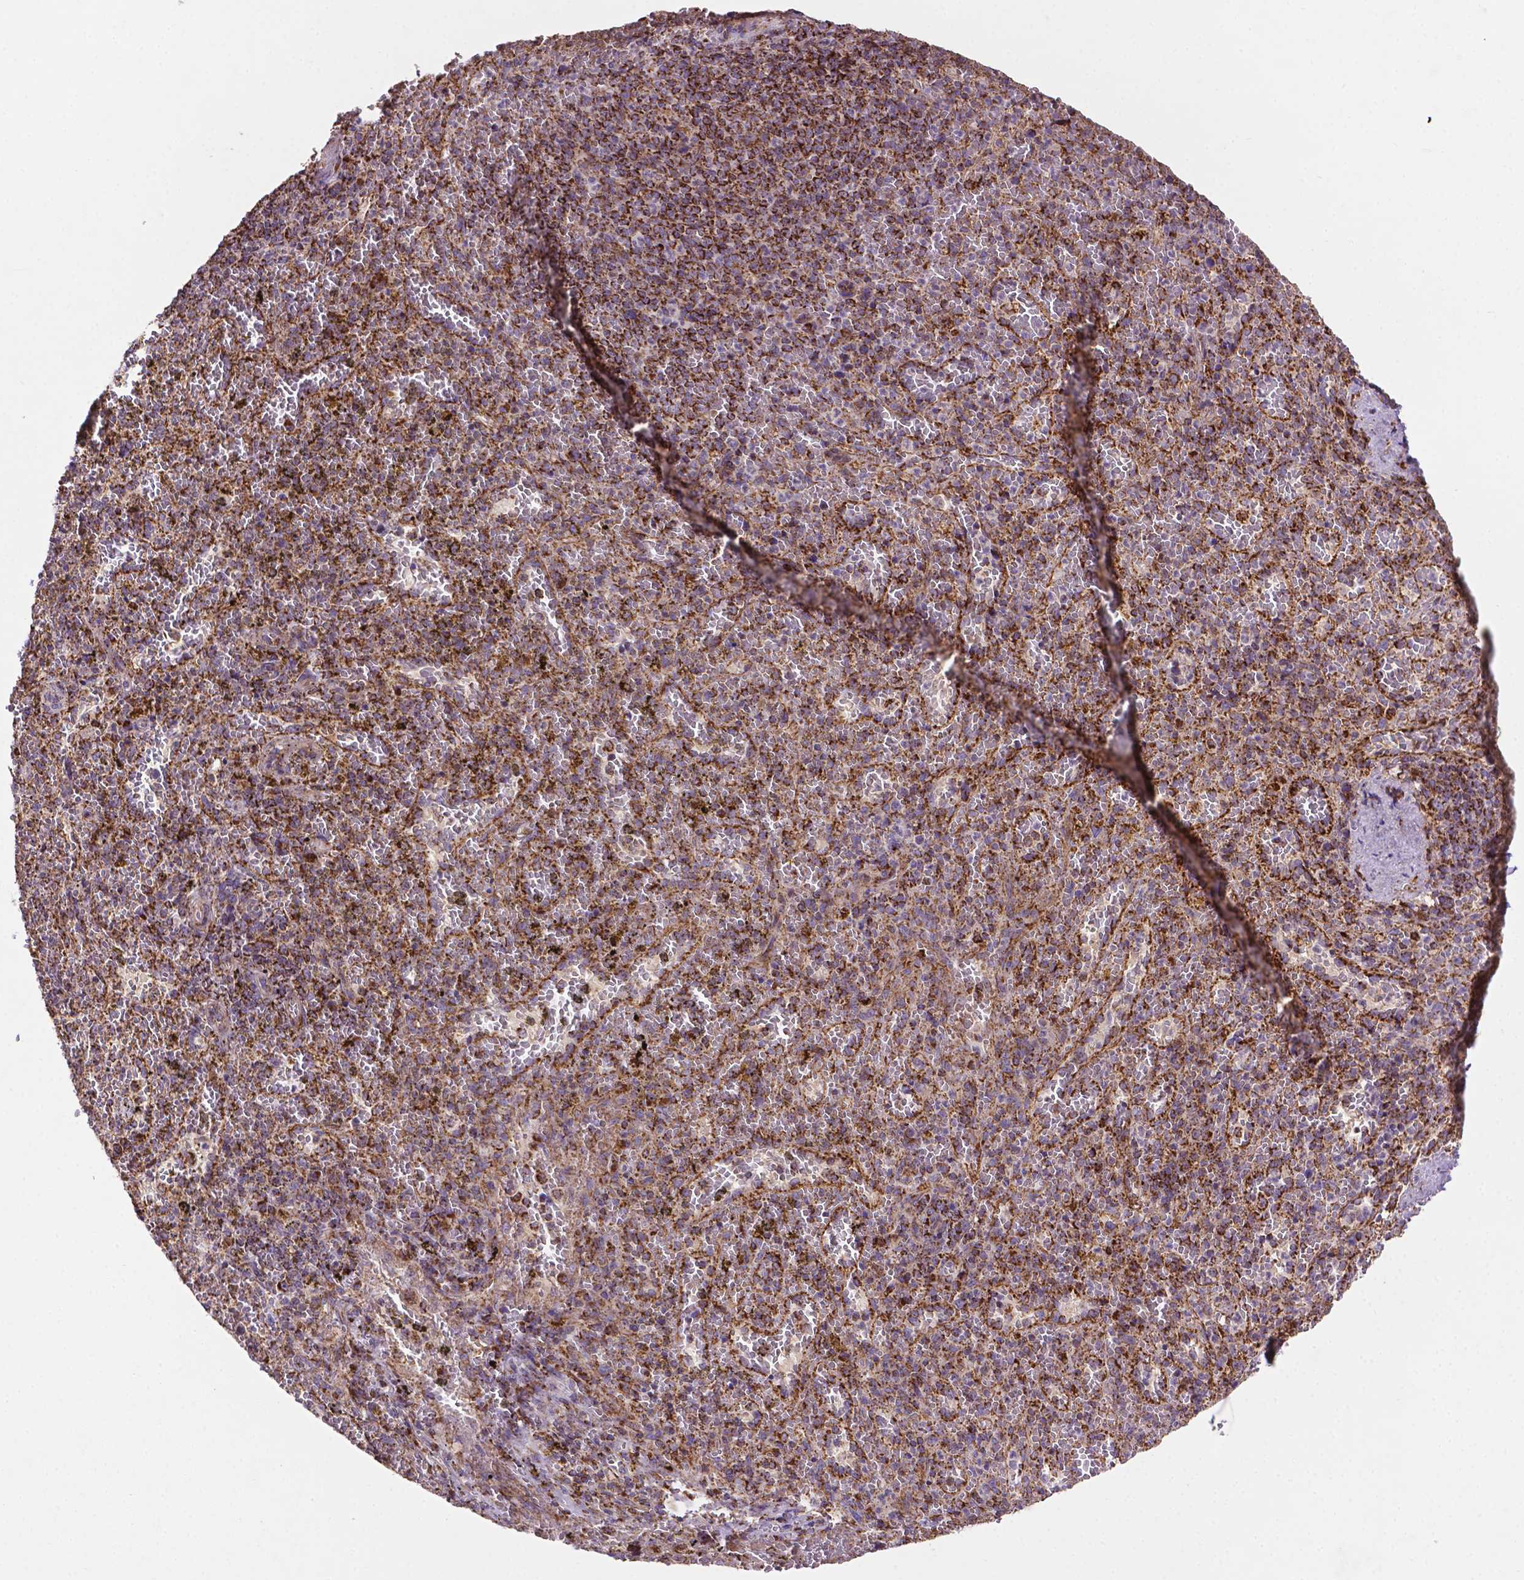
{"staining": {"intensity": "strong", "quantity": "25%-75%", "location": "cytoplasmic/membranous"}, "tissue": "spleen", "cell_type": "Cells in red pulp", "image_type": "normal", "snomed": [{"axis": "morphology", "description": "Normal tissue, NOS"}, {"axis": "topography", "description": "Spleen"}], "caption": "Brown immunohistochemical staining in benign human spleen shows strong cytoplasmic/membranous staining in about 25%-75% of cells in red pulp. (DAB (3,3'-diaminobenzidine) IHC with brightfield microscopy, high magnification).", "gene": "ILVBL", "patient": {"sex": "female", "age": 50}}